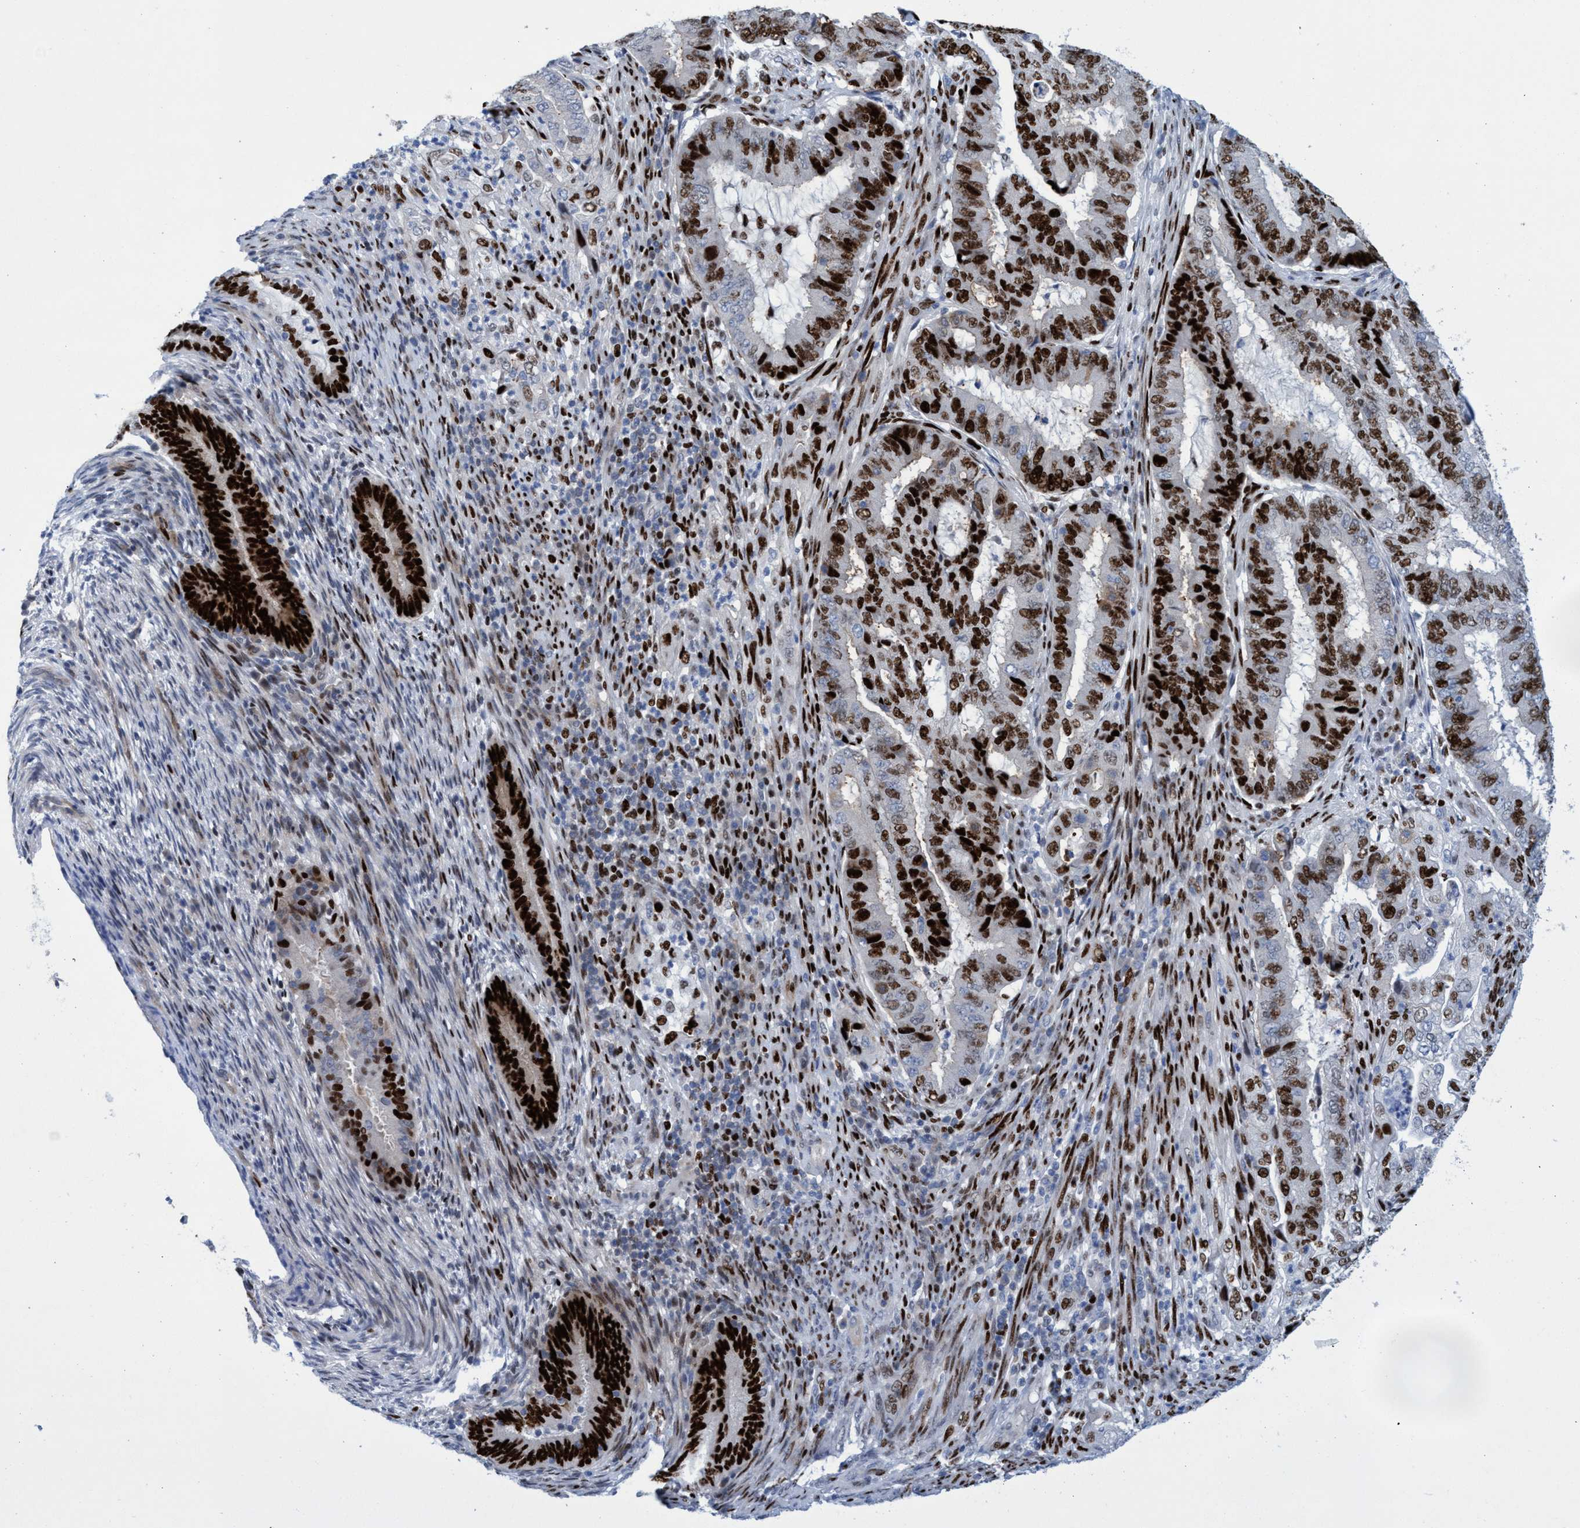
{"staining": {"intensity": "strong", "quantity": ">75%", "location": "nuclear"}, "tissue": "endometrial cancer", "cell_type": "Tumor cells", "image_type": "cancer", "snomed": [{"axis": "morphology", "description": "Adenocarcinoma, NOS"}, {"axis": "topography", "description": "Endometrium"}], "caption": "An IHC micrograph of tumor tissue is shown. Protein staining in brown labels strong nuclear positivity in endometrial cancer within tumor cells.", "gene": "R3HCC1", "patient": {"sex": "female", "age": 51}}